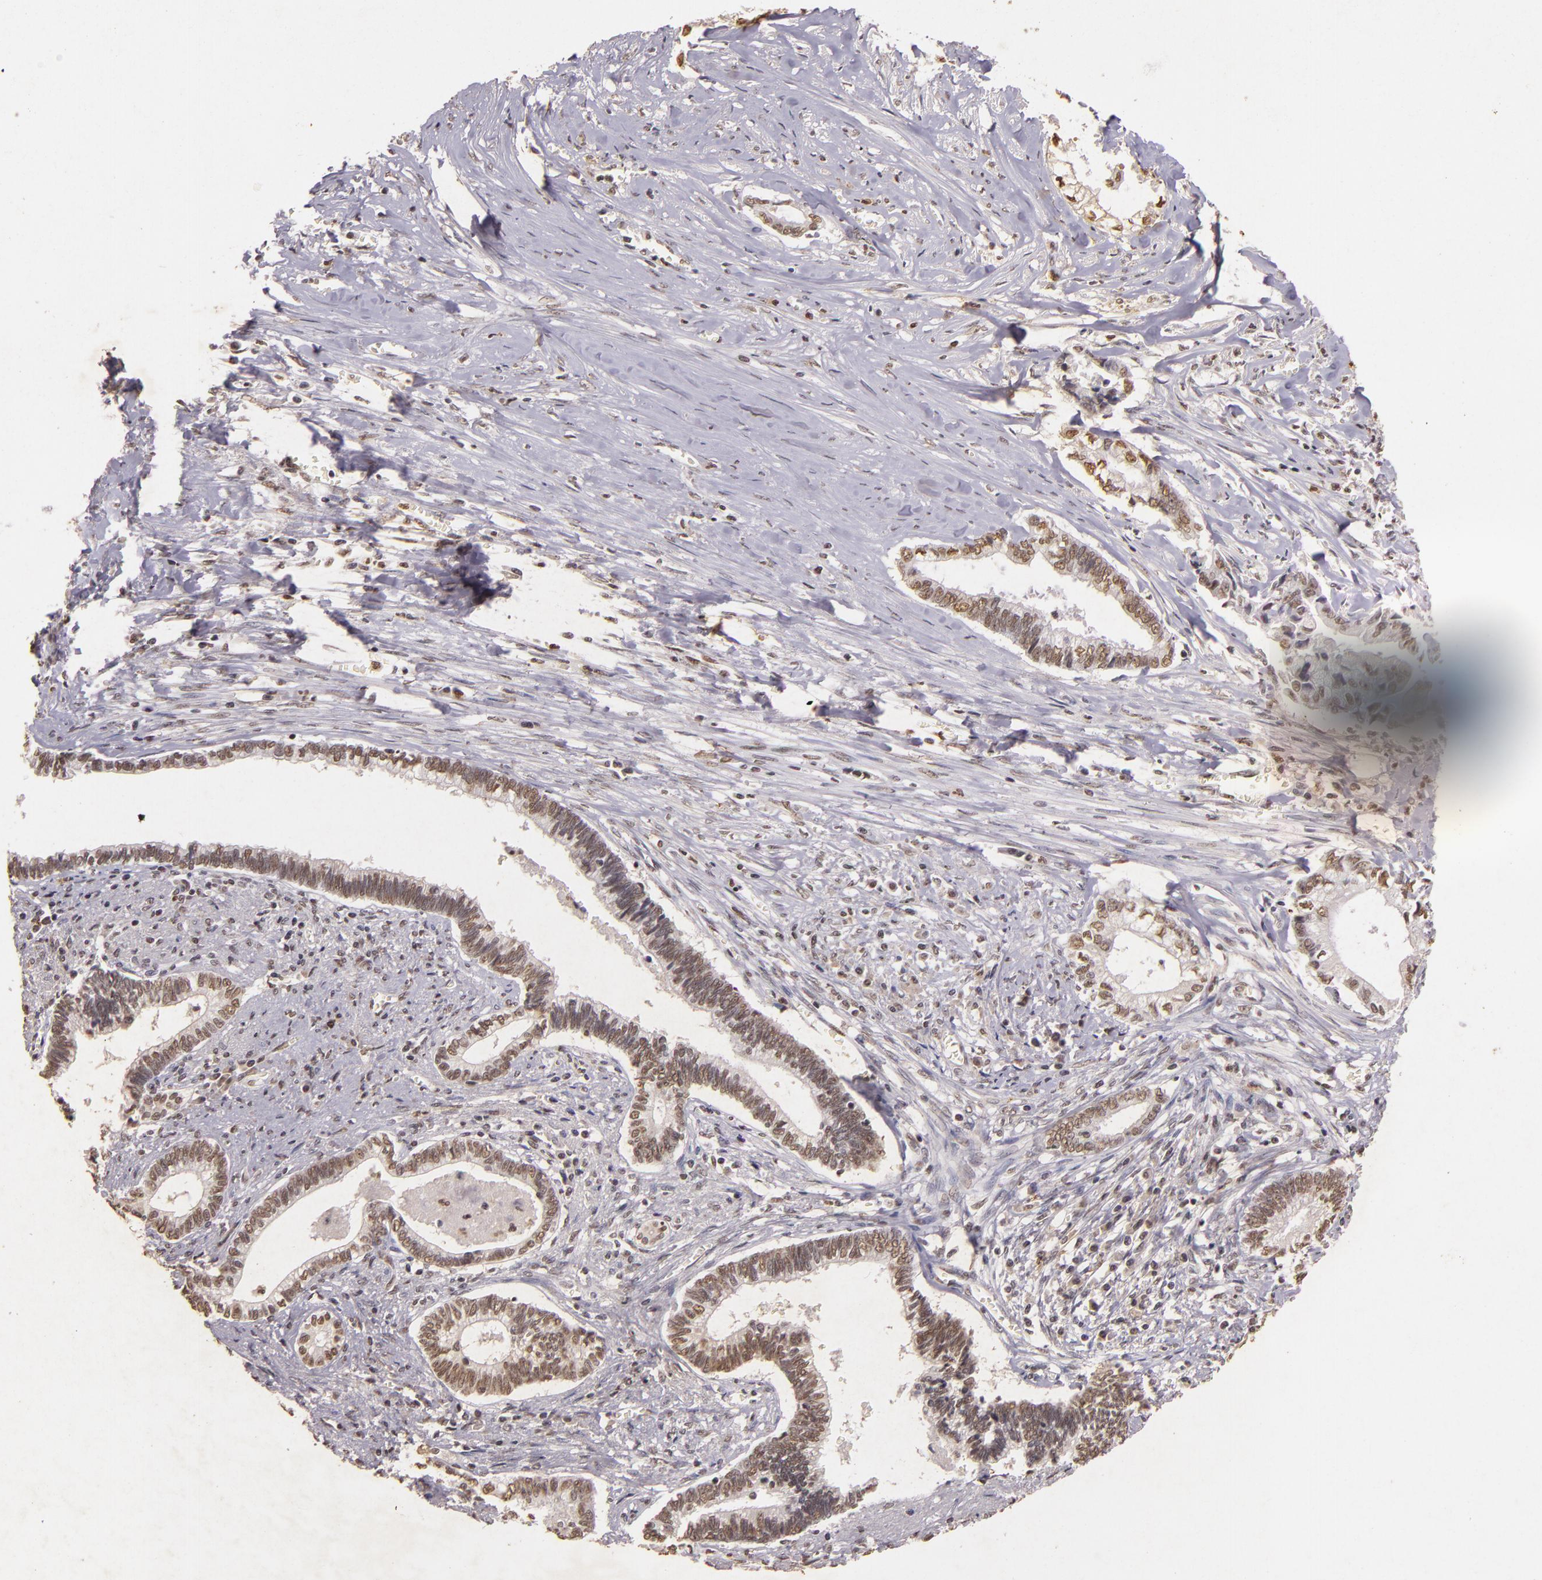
{"staining": {"intensity": "weak", "quantity": ">75%", "location": "nuclear"}, "tissue": "liver cancer", "cell_type": "Tumor cells", "image_type": "cancer", "snomed": [{"axis": "morphology", "description": "Cholangiocarcinoma"}, {"axis": "topography", "description": "Liver"}], "caption": "Tumor cells display low levels of weak nuclear staining in about >75% of cells in liver cancer (cholangiocarcinoma).", "gene": "CBX3", "patient": {"sex": "male", "age": 57}}